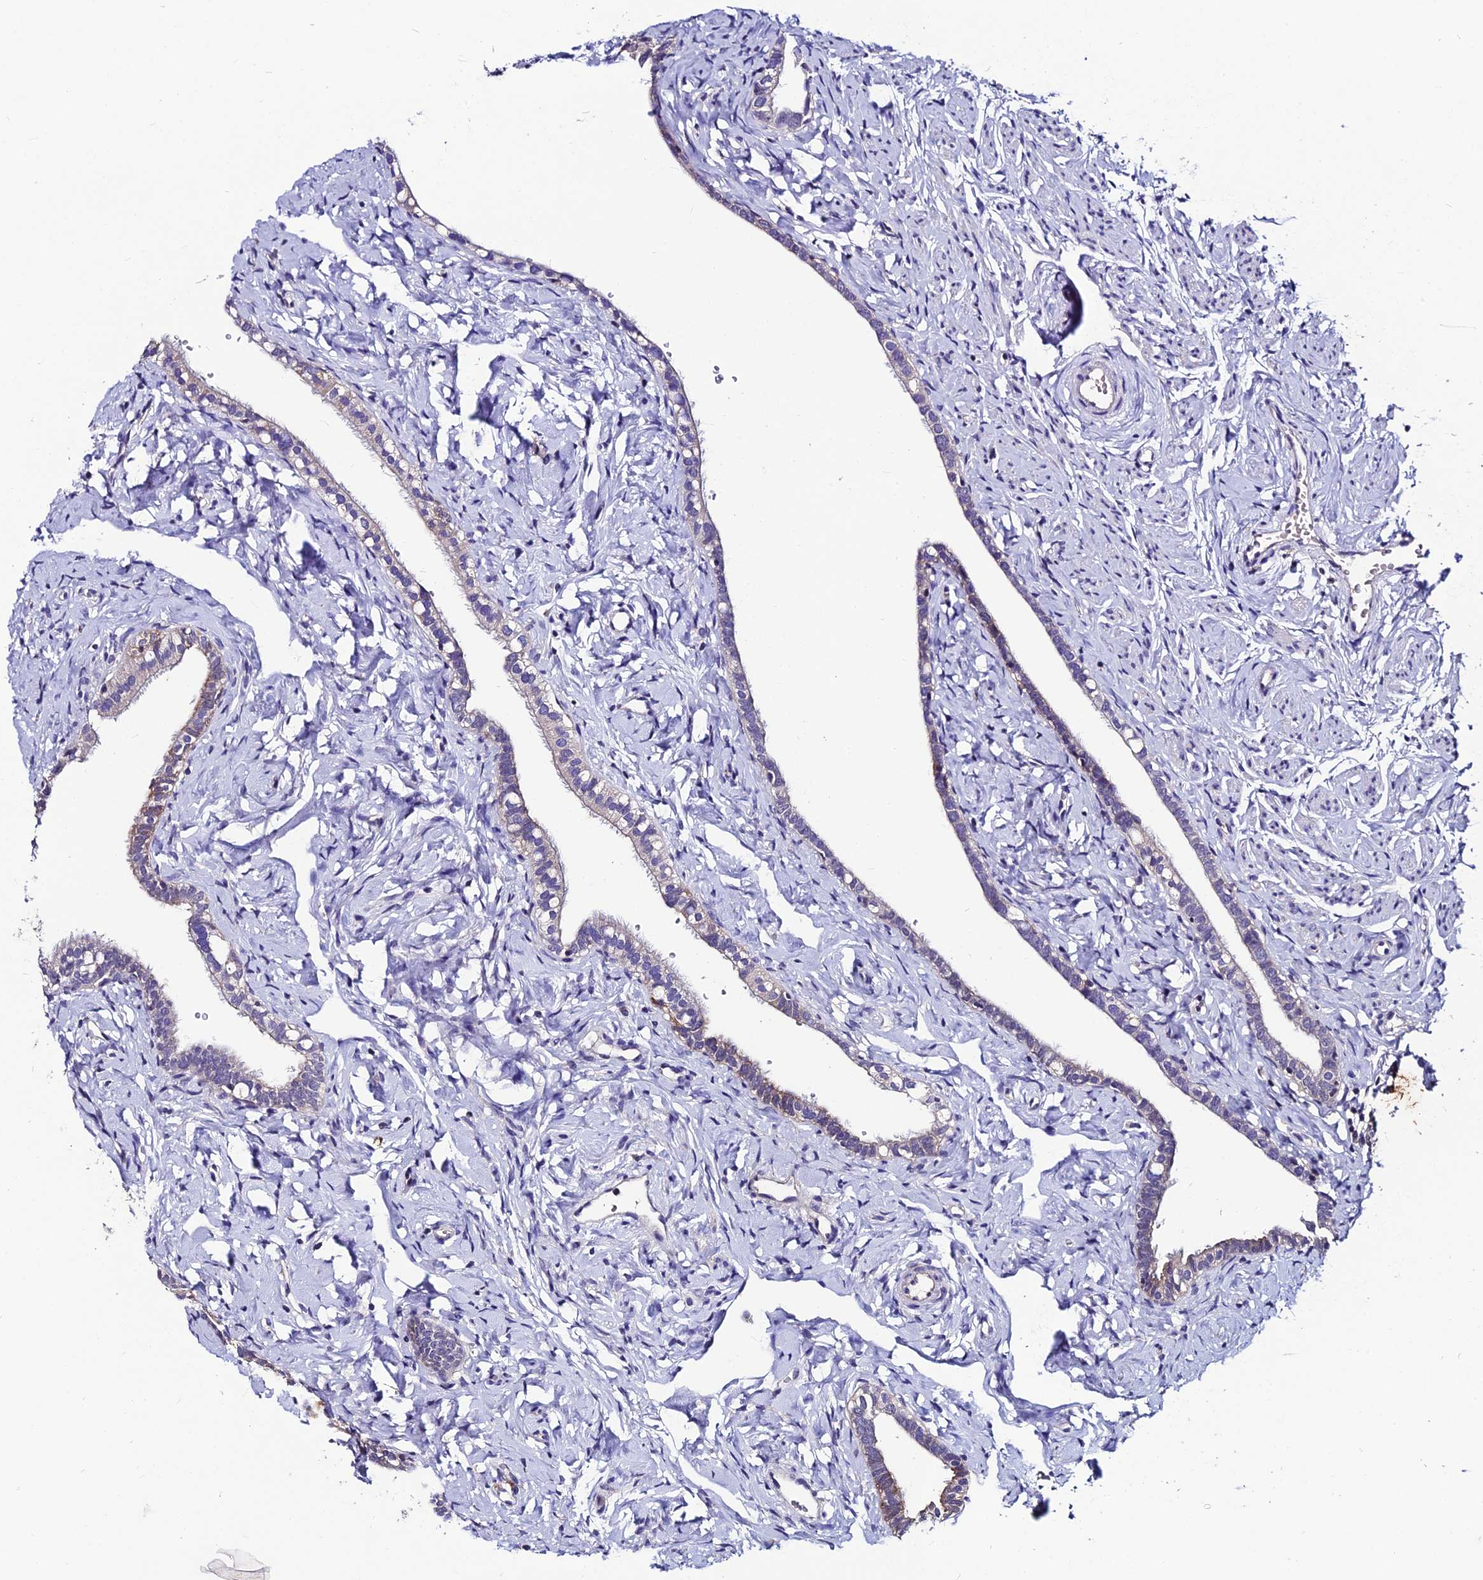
{"staining": {"intensity": "moderate", "quantity": "<25%", "location": "cytoplasmic/membranous"}, "tissue": "fallopian tube", "cell_type": "Glandular cells", "image_type": "normal", "snomed": [{"axis": "morphology", "description": "Normal tissue, NOS"}, {"axis": "topography", "description": "Fallopian tube"}], "caption": "Glandular cells exhibit moderate cytoplasmic/membranous positivity in approximately <25% of cells in normal fallopian tube.", "gene": "LGALS7", "patient": {"sex": "female", "age": 66}}